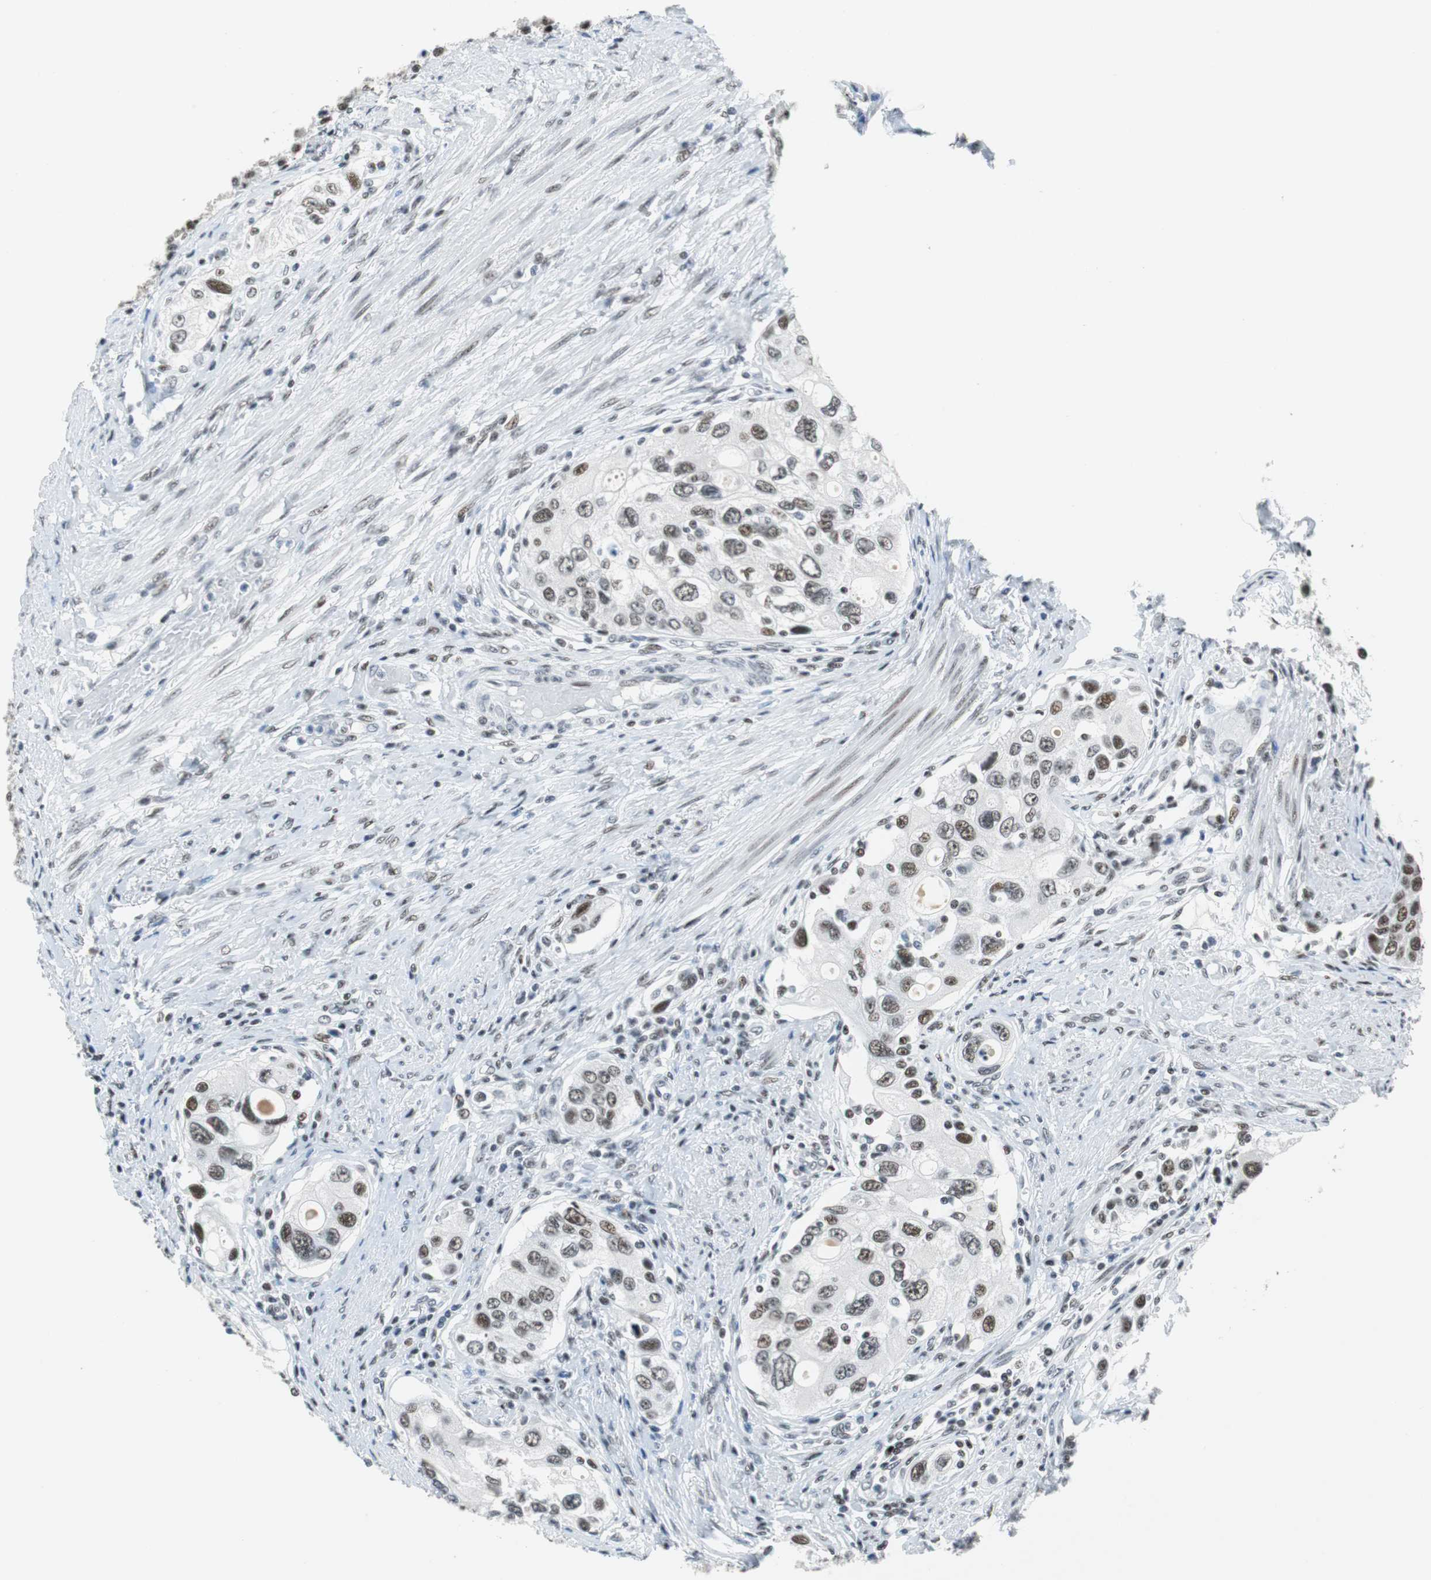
{"staining": {"intensity": "weak", "quantity": "25%-75%", "location": "nuclear"}, "tissue": "urothelial cancer", "cell_type": "Tumor cells", "image_type": "cancer", "snomed": [{"axis": "morphology", "description": "Urothelial carcinoma, High grade"}, {"axis": "topography", "description": "Urinary bladder"}], "caption": "DAB immunohistochemical staining of human high-grade urothelial carcinoma demonstrates weak nuclear protein expression in about 25%-75% of tumor cells.", "gene": "HDAC3", "patient": {"sex": "female", "age": 56}}